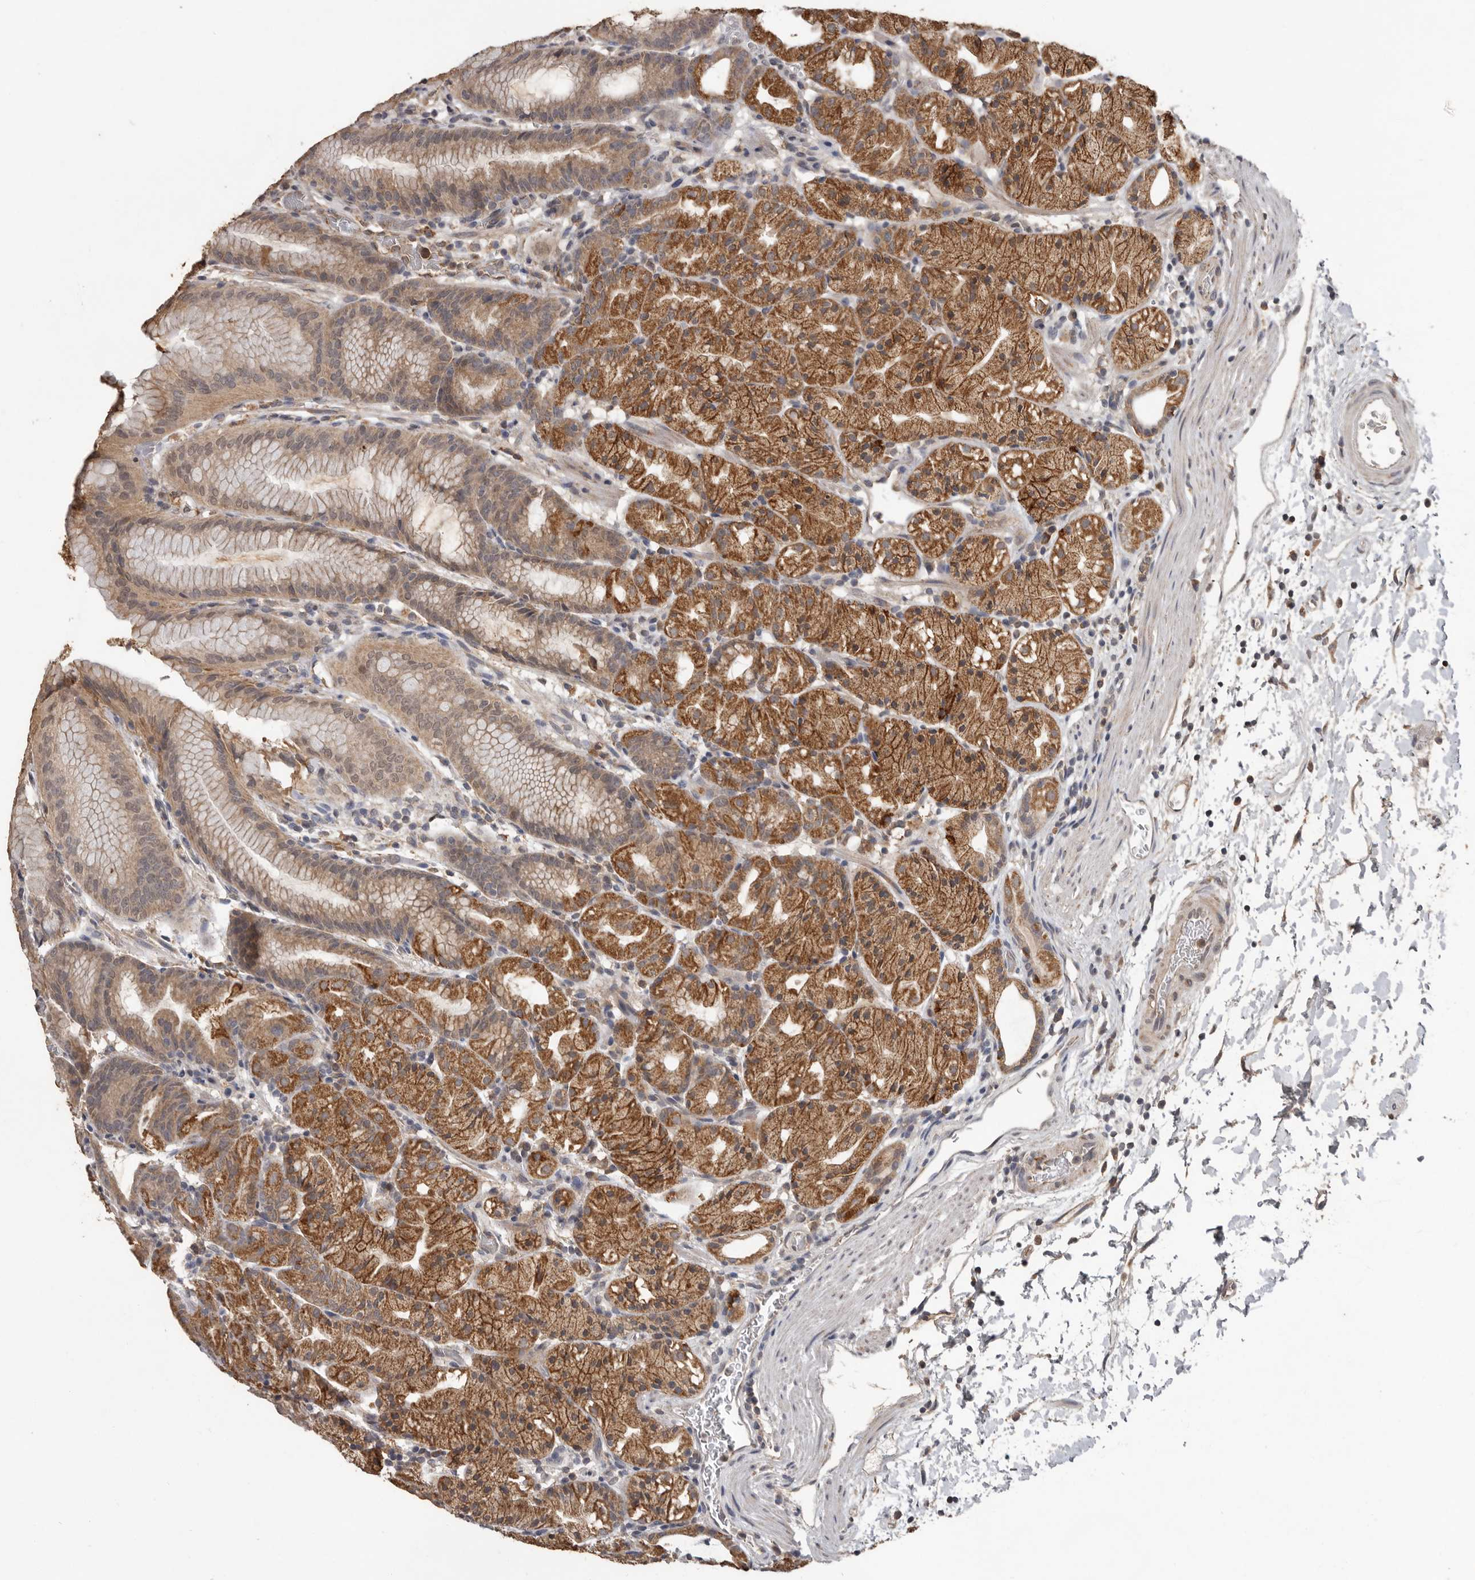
{"staining": {"intensity": "moderate", "quantity": ">75%", "location": "cytoplasmic/membranous"}, "tissue": "stomach", "cell_type": "Glandular cells", "image_type": "normal", "snomed": [{"axis": "morphology", "description": "Normal tissue, NOS"}, {"axis": "topography", "description": "Stomach, upper"}], "caption": "Stomach stained with DAB (3,3'-diaminobenzidine) immunohistochemistry exhibits medium levels of moderate cytoplasmic/membranous positivity in about >75% of glandular cells.", "gene": "MTF1", "patient": {"sex": "male", "age": 48}}